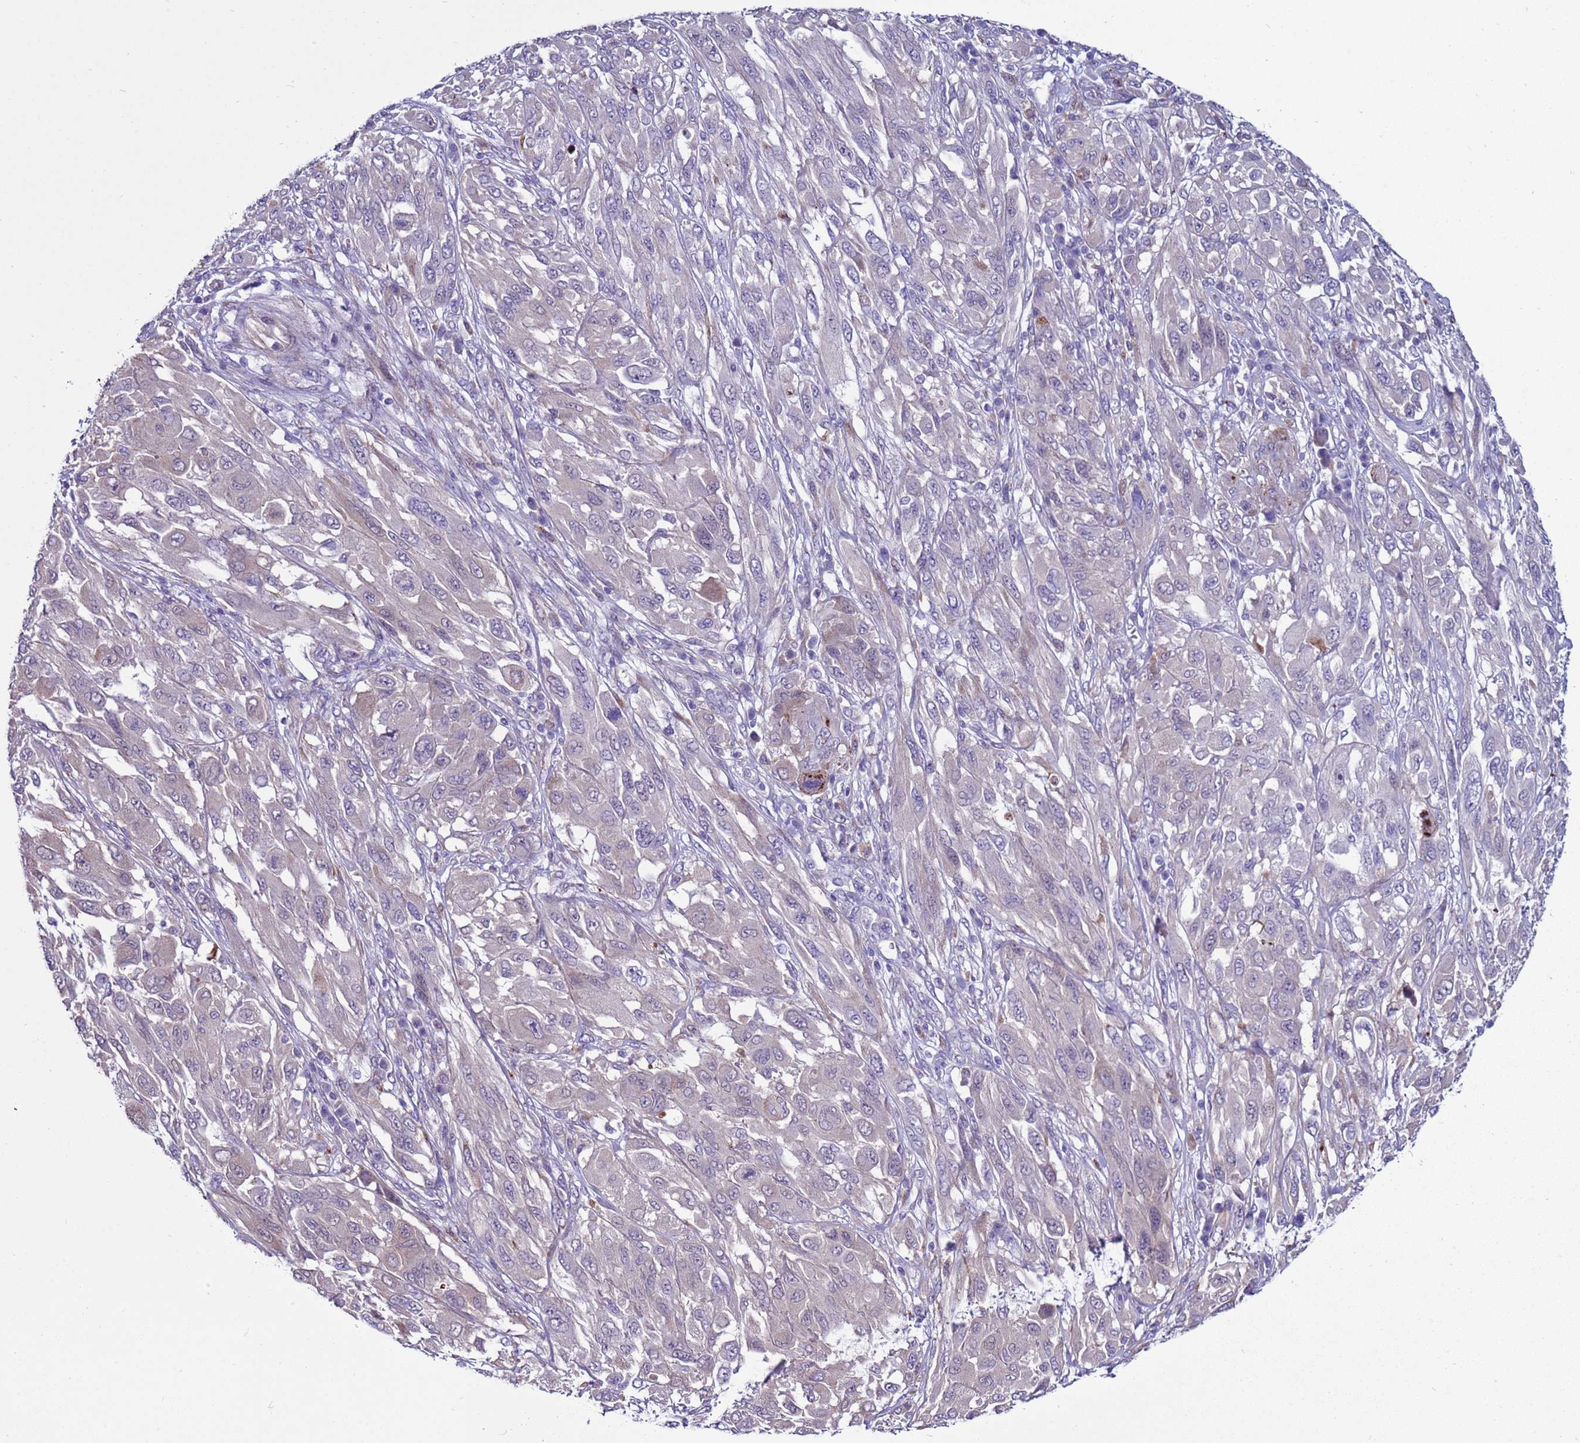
{"staining": {"intensity": "negative", "quantity": "none", "location": "none"}, "tissue": "melanoma", "cell_type": "Tumor cells", "image_type": "cancer", "snomed": [{"axis": "morphology", "description": "Malignant melanoma, NOS"}, {"axis": "topography", "description": "Skin"}], "caption": "Protein analysis of malignant melanoma shows no significant expression in tumor cells.", "gene": "NAT2", "patient": {"sex": "female", "age": 91}}